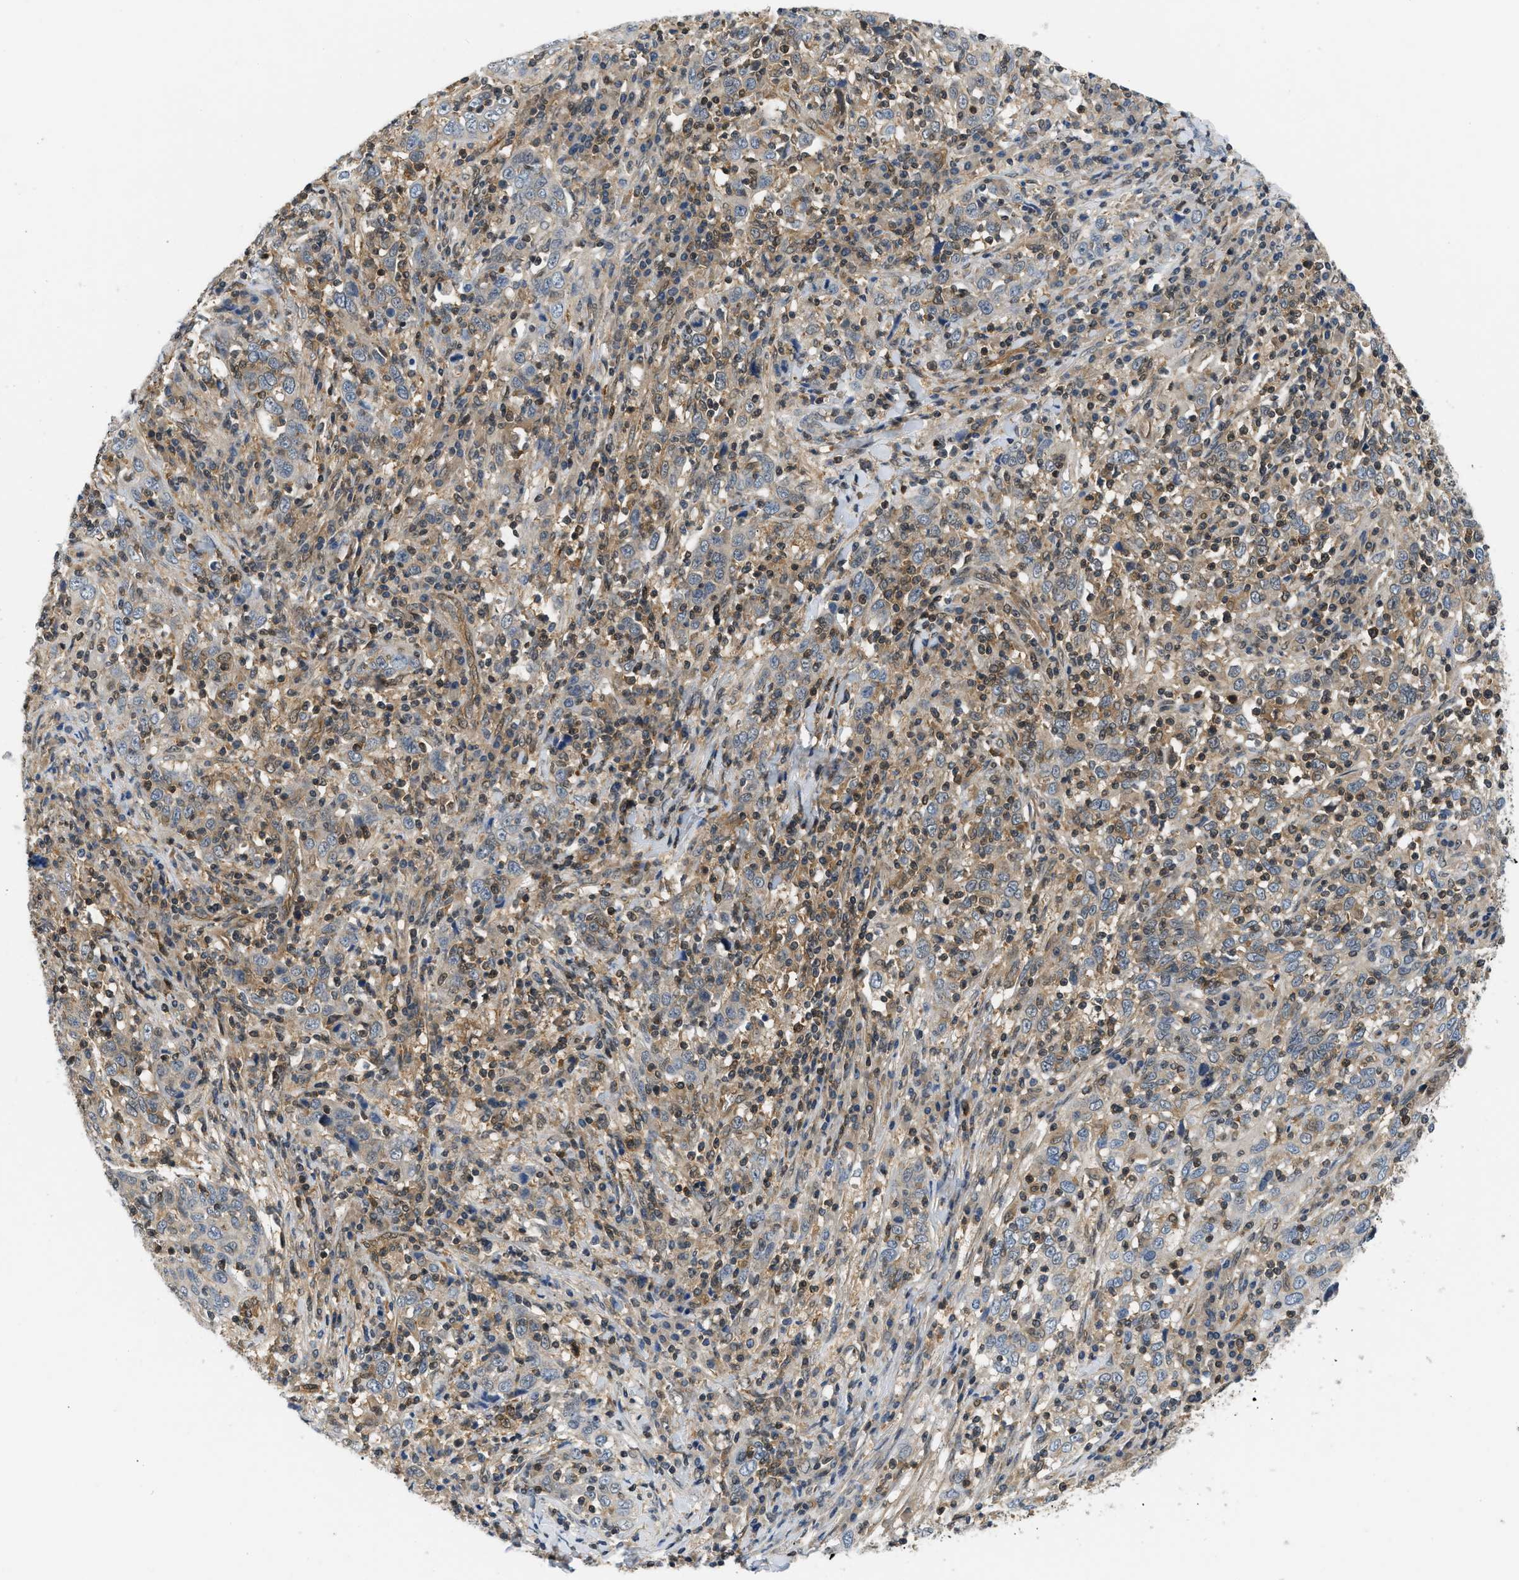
{"staining": {"intensity": "weak", "quantity": ">75%", "location": "cytoplasmic/membranous"}, "tissue": "cervical cancer", "cell_type": "Tumor cells", "image_type": "cancer", "snomed": [{"axis": "morphology", "description": "Squamous cell carcinoma, NOS"}, {"axis": "topography", "description": "Cervix"}], "caption": "Tumor cells exhibit weak cytoplasmic/membranous expression in approximately >75% of cells in cervical cancer (squamous cell carcinoma). (Brightfield microscopy of DAB IHC at high magnification).", "gene": "EIF4EBP2", "patient": {"sex": "female", "age": 46}}